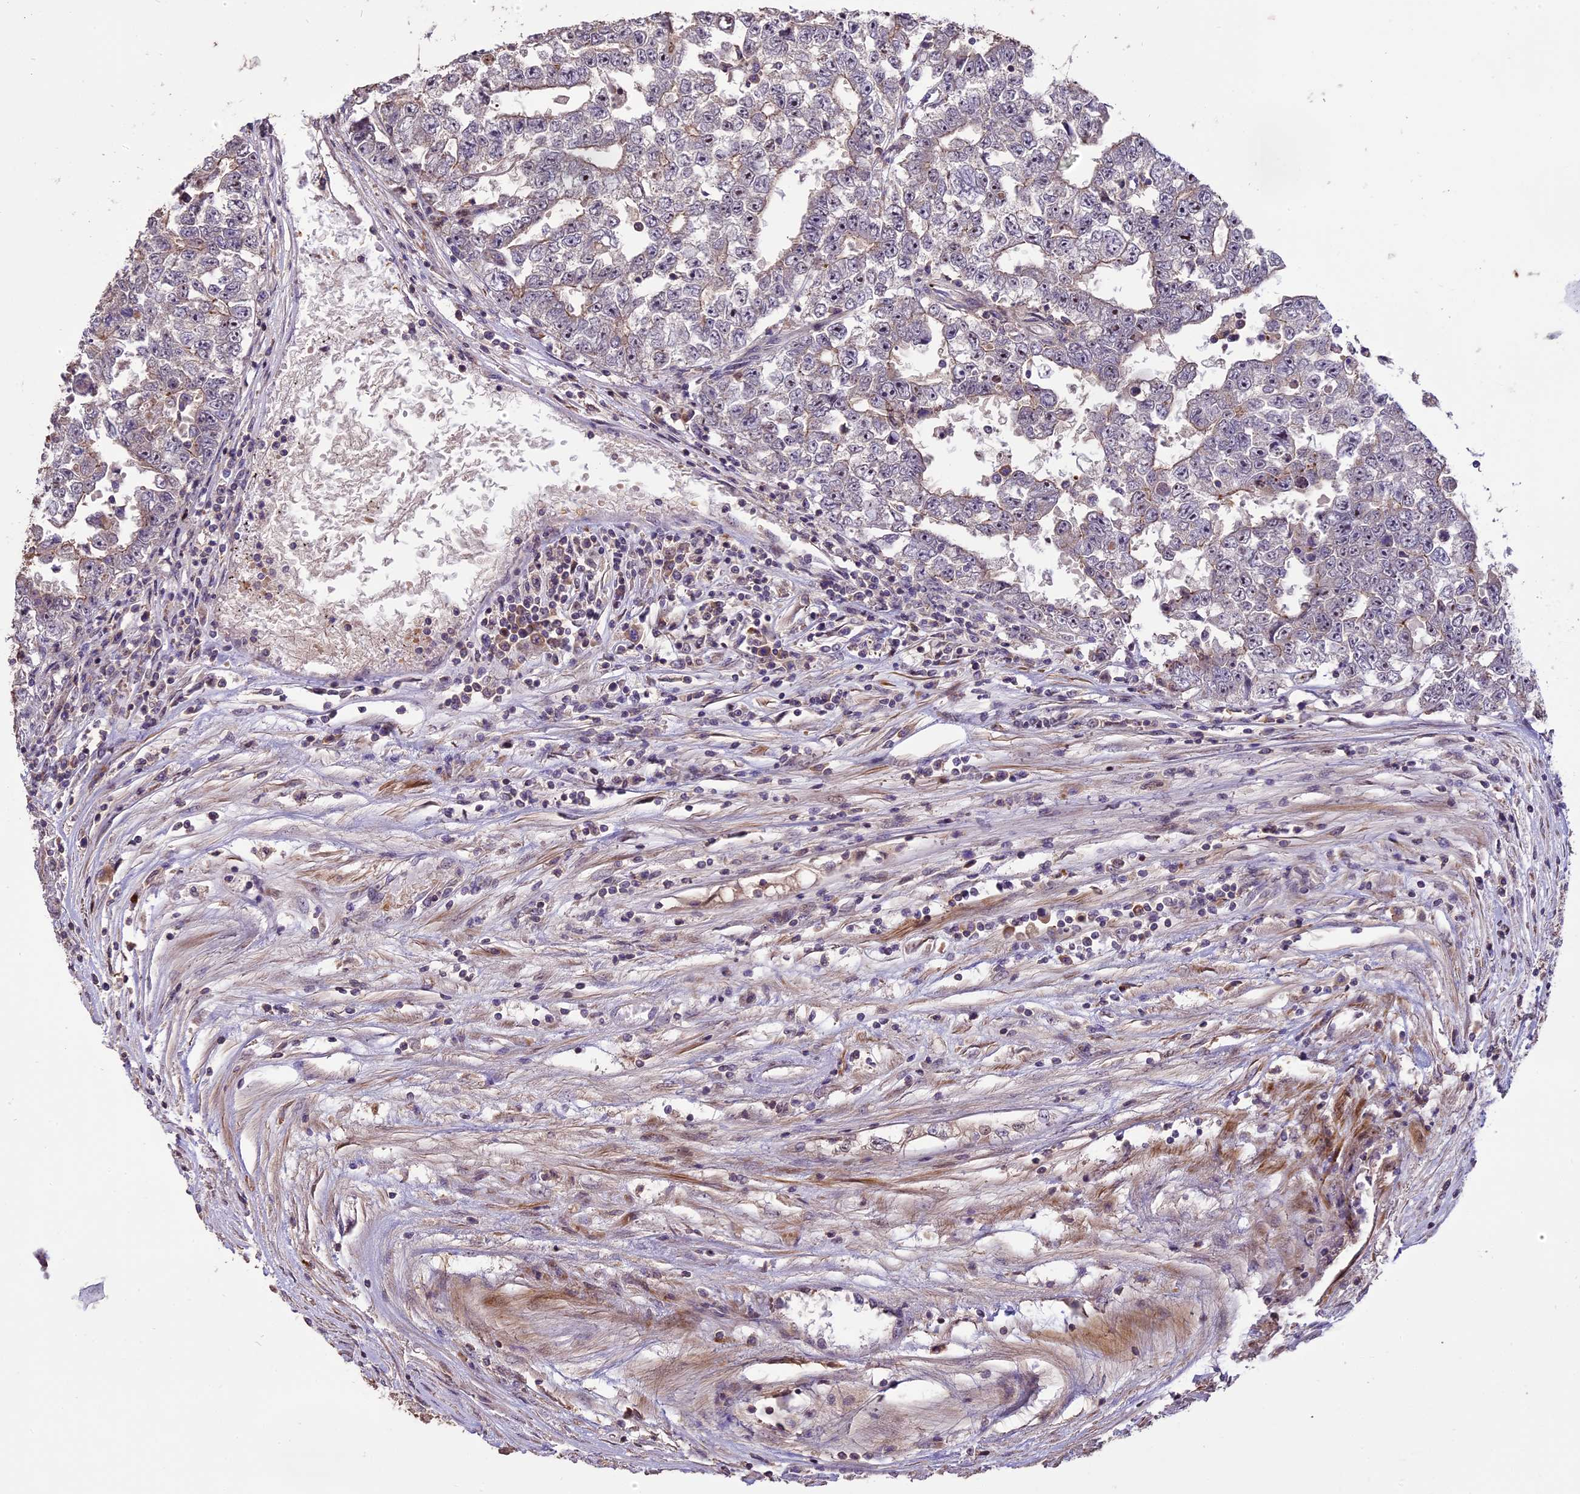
{"staining": {"intensity": "negative", "quantity": "none", "location": "none"}, "tissue": "testis cancer", "cell_type": "Tumor cells", "image_type": "cancer", "snomed": [{"axis": "morphology", "description": "Carcinoma, Embryonal, NOS"}, {"axis": "topography", "description": "Testis"}], "caption": "Tumor cells are negative for protein expression in human testis embryonal carcinoma. (Brightfield microscopy of DAB (3,3'-diaminobenzidine) immunohistochemistry at high magnification).", "gene": "ENHO", "patient": {"sex": "male", "age": 25}}